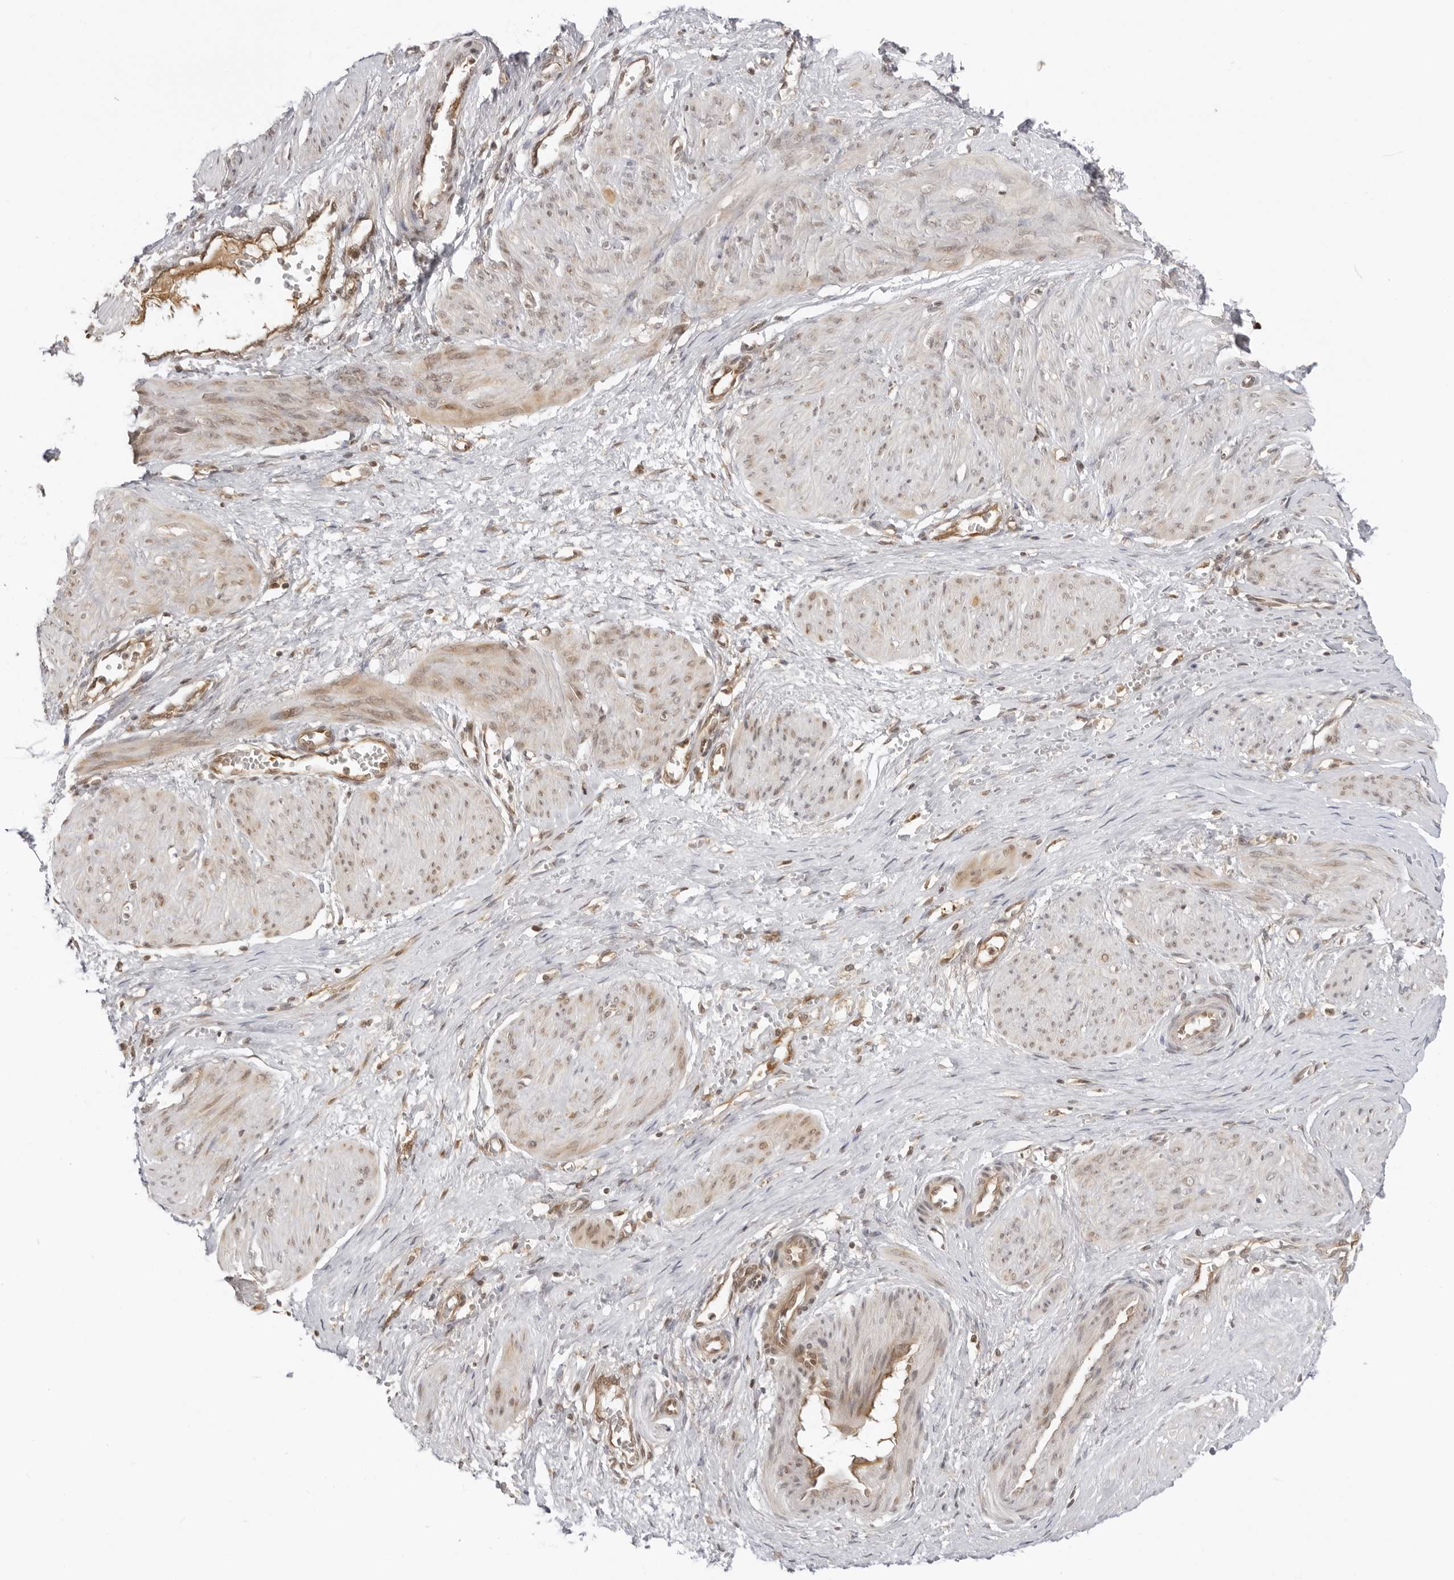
{"staining": {"intensity": "weak", "quantity": "25%-75%", "location": "cytoplasmic/membranous,nuclear"}, "tissue": "smooth muscle", "cell_type": "Smooth muscle cells", "image_type": "normal", "snomed": [{"axis": "morphology", "description": "Normal tissue, NOS"}, {"axis": "topography", "description": "Endometrium"}], "caption": "This photomicrograph displays unremarkable smooth muscle stained with immunohistochemistry to label a protein in brown. The cytoplasmic/membranous,nuclear of smooth muscle cells show weak positivity for the protein. Nuclei are counter-stained blue.", "gene": "PRRC2C", "patient": {"sex": "female", "age": 33}}